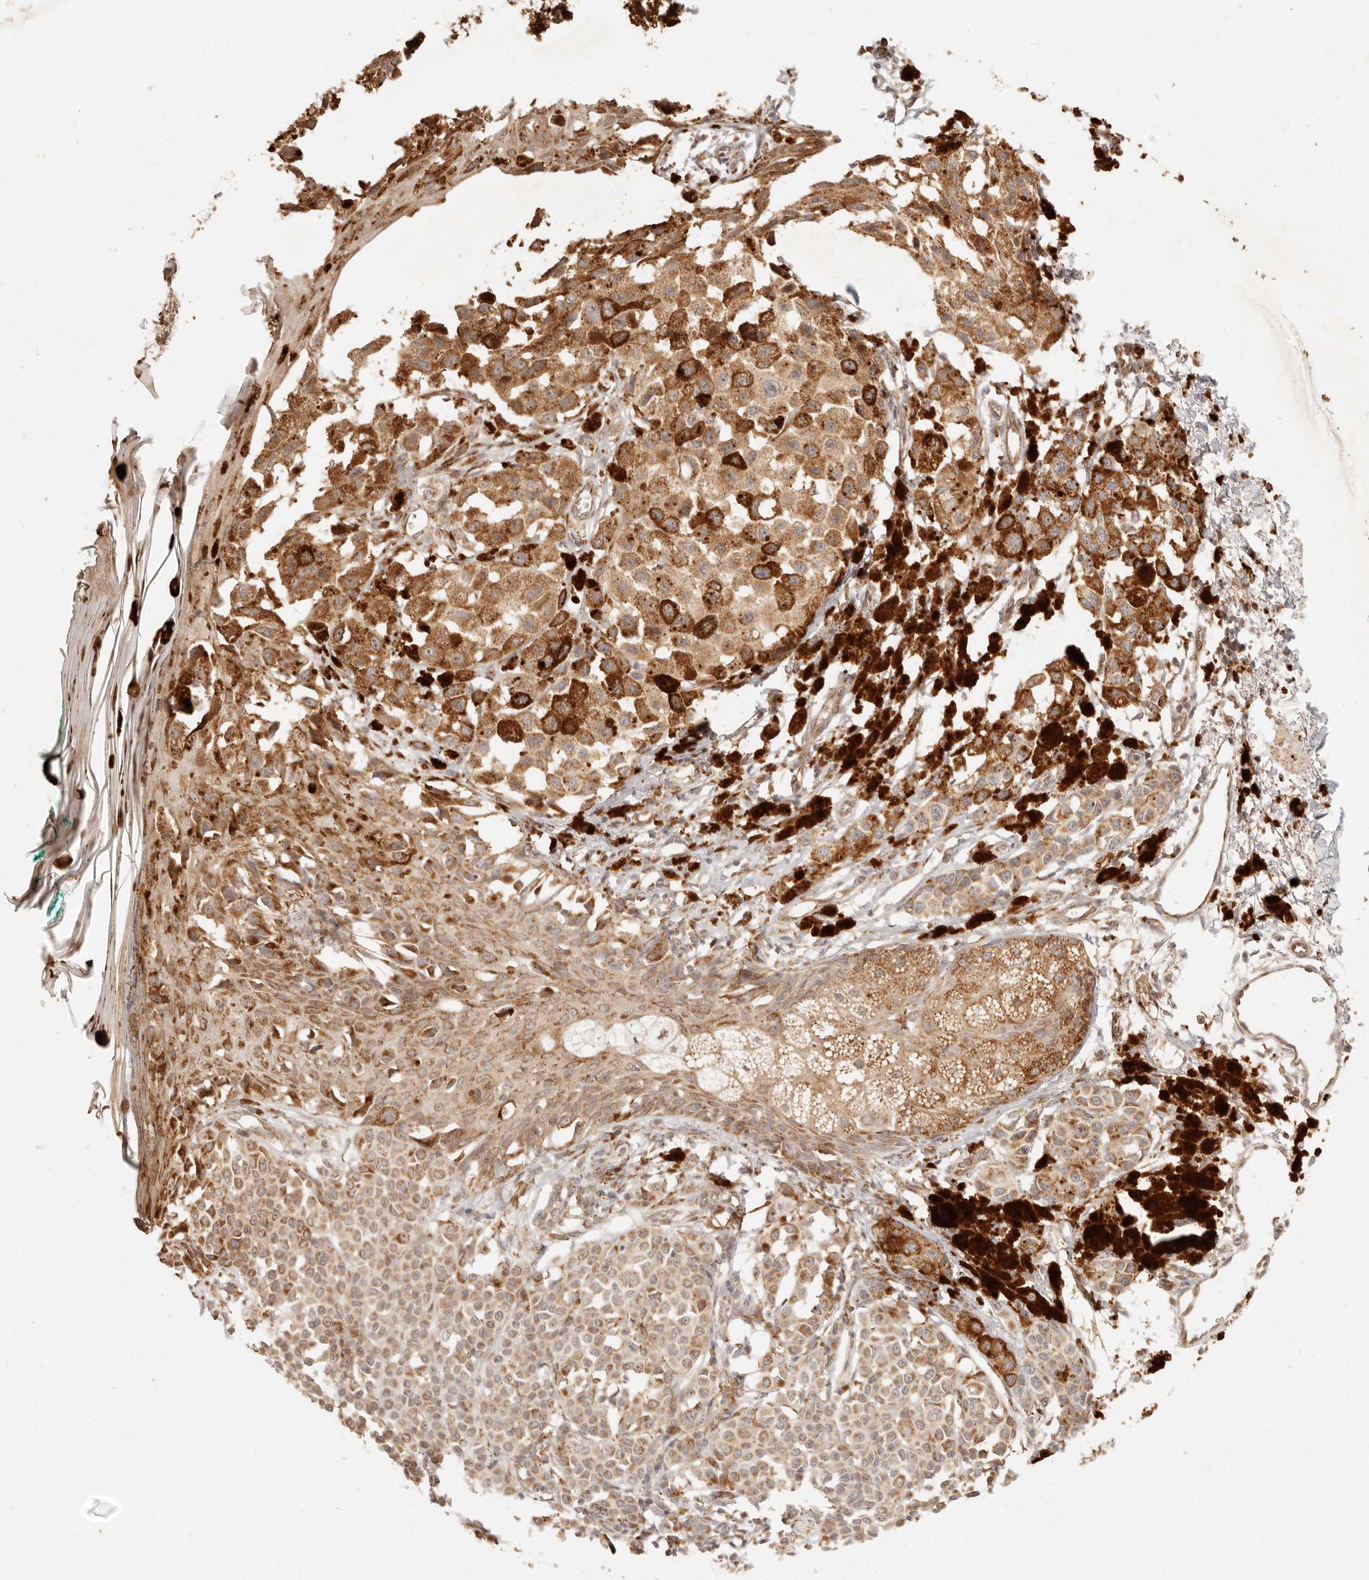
{"staining": {"intensity": "moderate", "quantity": ">75%", "location": "cytoplasmic/membranous"}, "tissue": "melanoma", "cell_type": "Tumor cells", "image_type": "cancer", "snomed": [{"axis": "morphology", "description": "Malignant melanoma, NOS"}, {"axis": "topography", "description": "Skin of leg"}], "caption": "Immunohistochemical staining of melanoma shows medium levels of moderate cytoplasmic/membranous expression in approximately >75% of tumor cells.", "gene": "TIMM17A", "patient": {"sex": "female", "age": 72}}